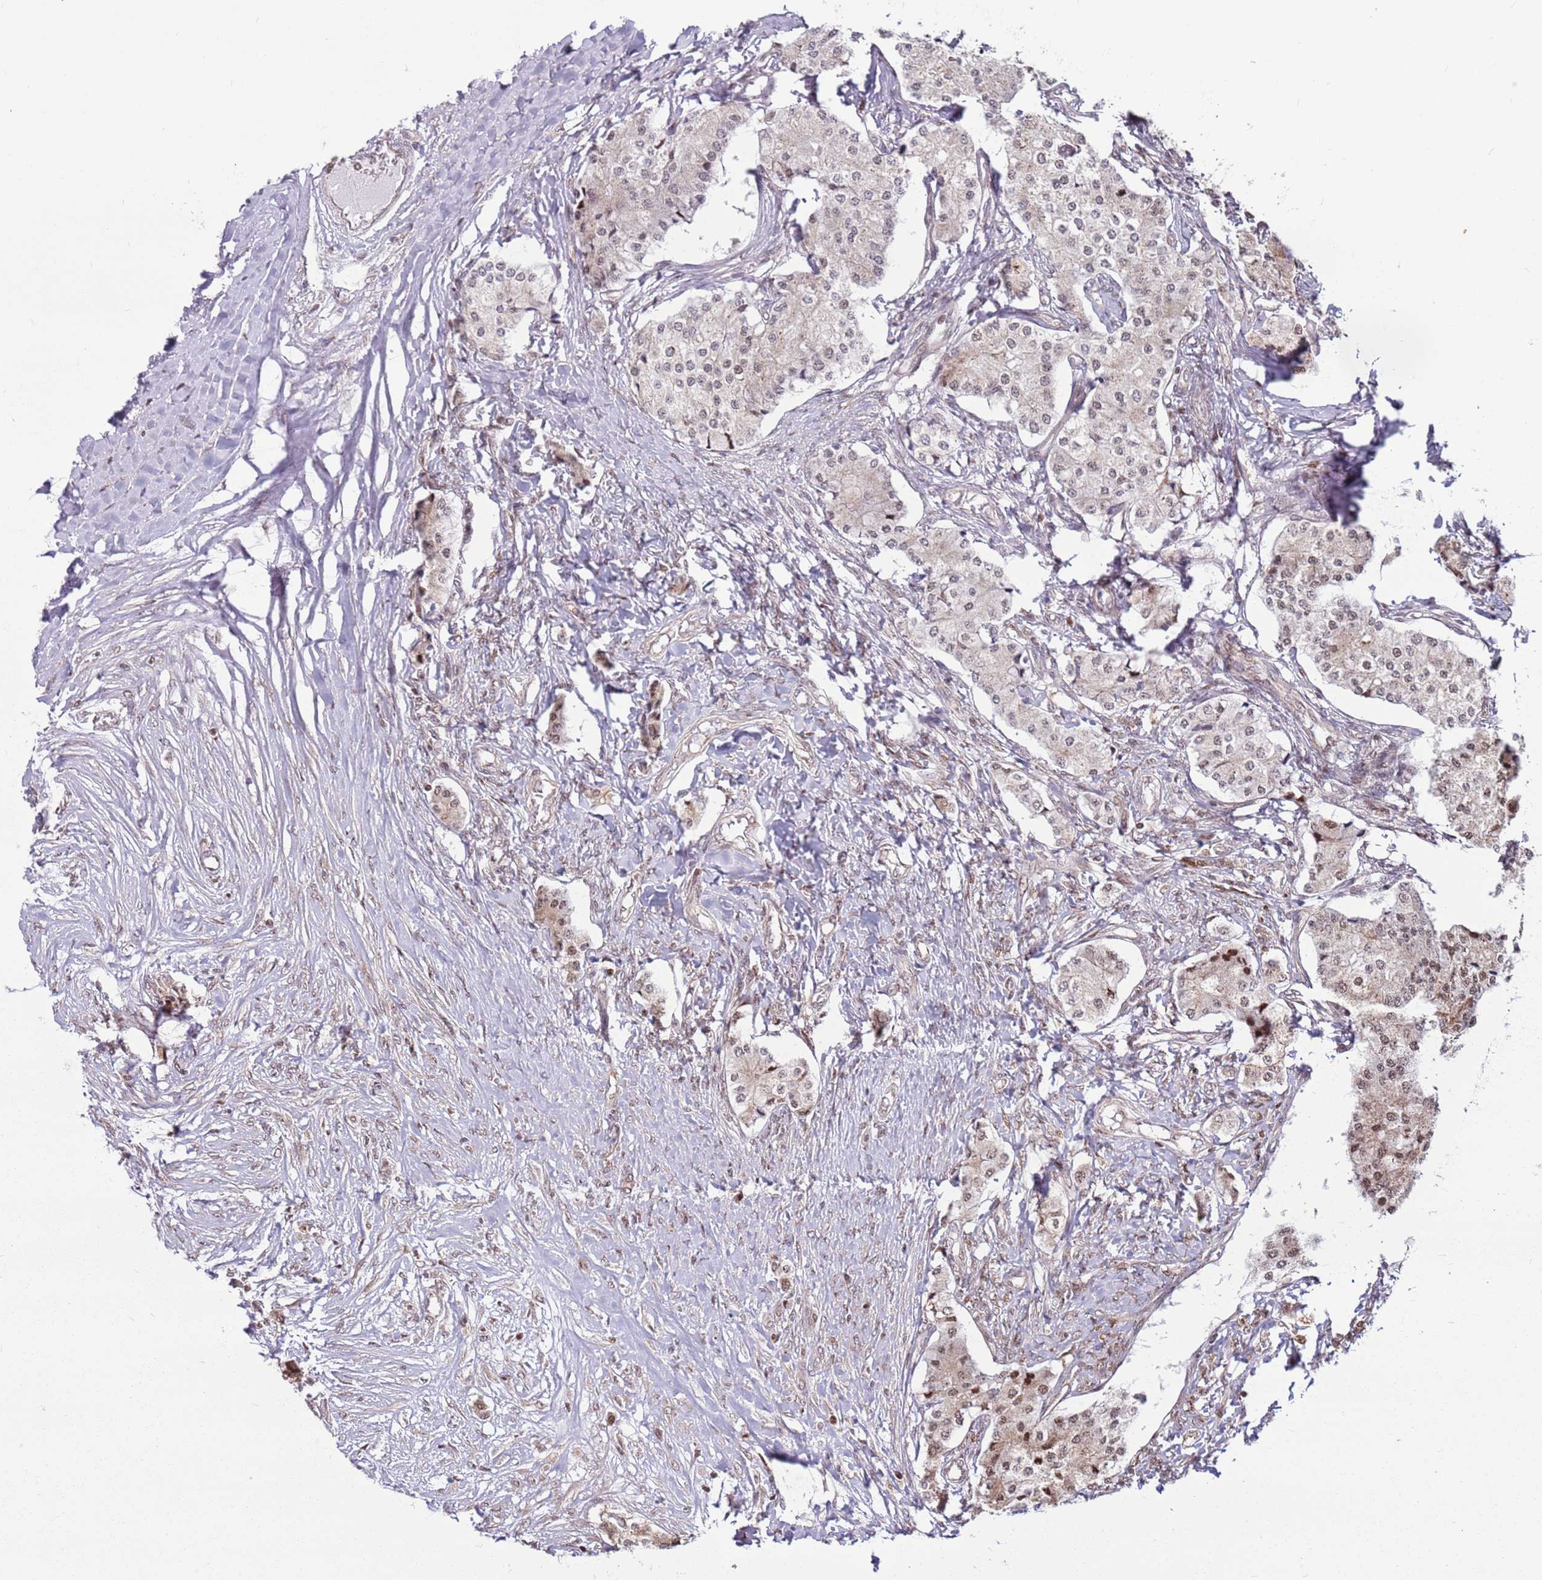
{"staining": {"intensity": "moderate", "quantity": "<25%", "location": "cytoplasmic/membranous,nuclear"}, "tissue": "carcinoid", "cell_type": "Tumor cells", "image_type": "cancer", "snomed": [{"axis": "morphology", "description": "Carcinoid, malignant, NOS"}, {"axis": "topography", "description": "Colon"}], "caption": "An immunohistochemistry (IHC) histopathology image of tumor tissue is shown. Protein staining in brown shows moderate cytoplasmic/membranous and nuclear positivity in carcinoid within tumor cells. The staining was performed using DAB (3,3'-diaminobenzidine), with brown indicating positive protein expression. Nuclei are stained blue with hematoxylin.", "gene": "PCTP", "patient": {"sex": "female", "age": 52}}